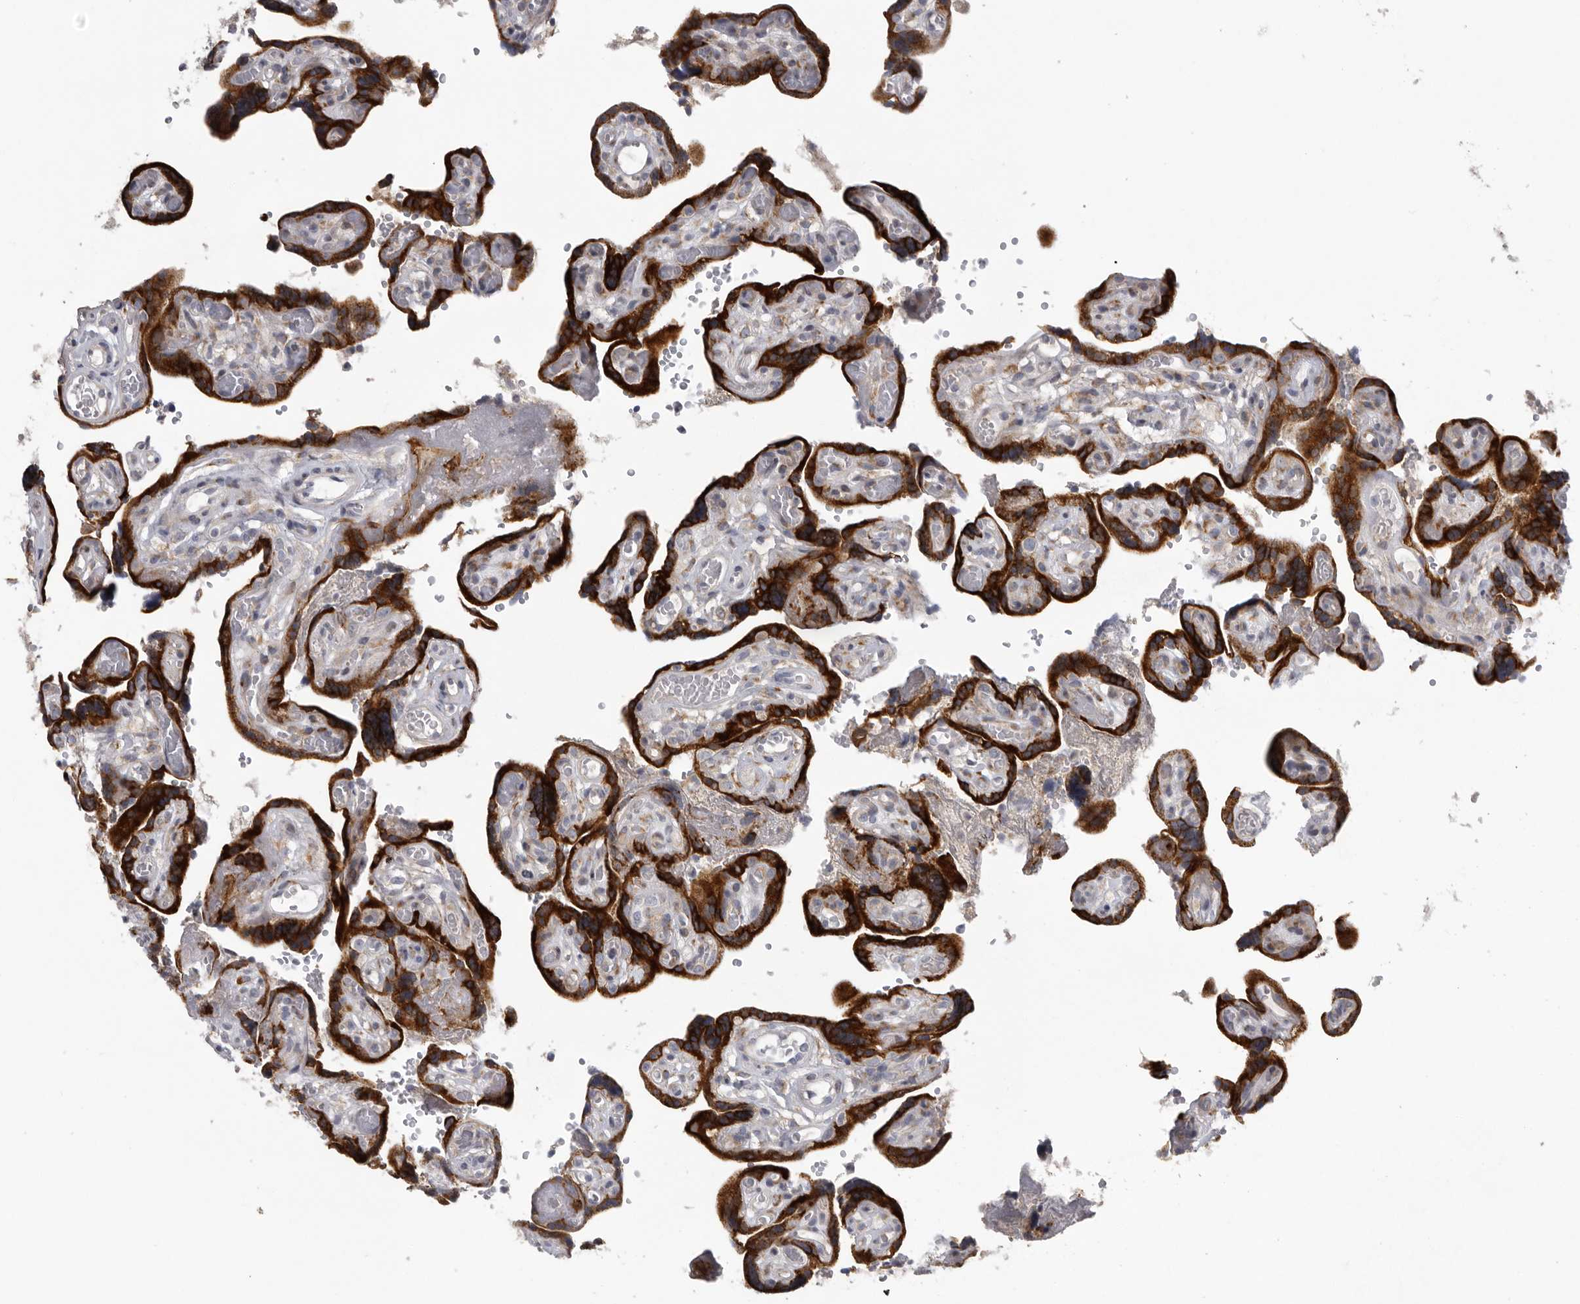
{"staining": {"intensity": "moderate", "quantity": ">75%", "location": "cytoplasmic/membranous"}, "tissue": "placenta", "cell_type": "Decidual cells", "image_type": "normal", "snomed": [{"axis": "morphology", "description": "Normal tissue, NOS"}, {"axis": "topography", "description": "Placenta"}], "caption": "An image of human placenta stained for a protein reveals moderate cytoplasmic/membranous brown staining in decidual cells.", "gene": "USP24", "patient": {"sex": "female", "age": 30}}